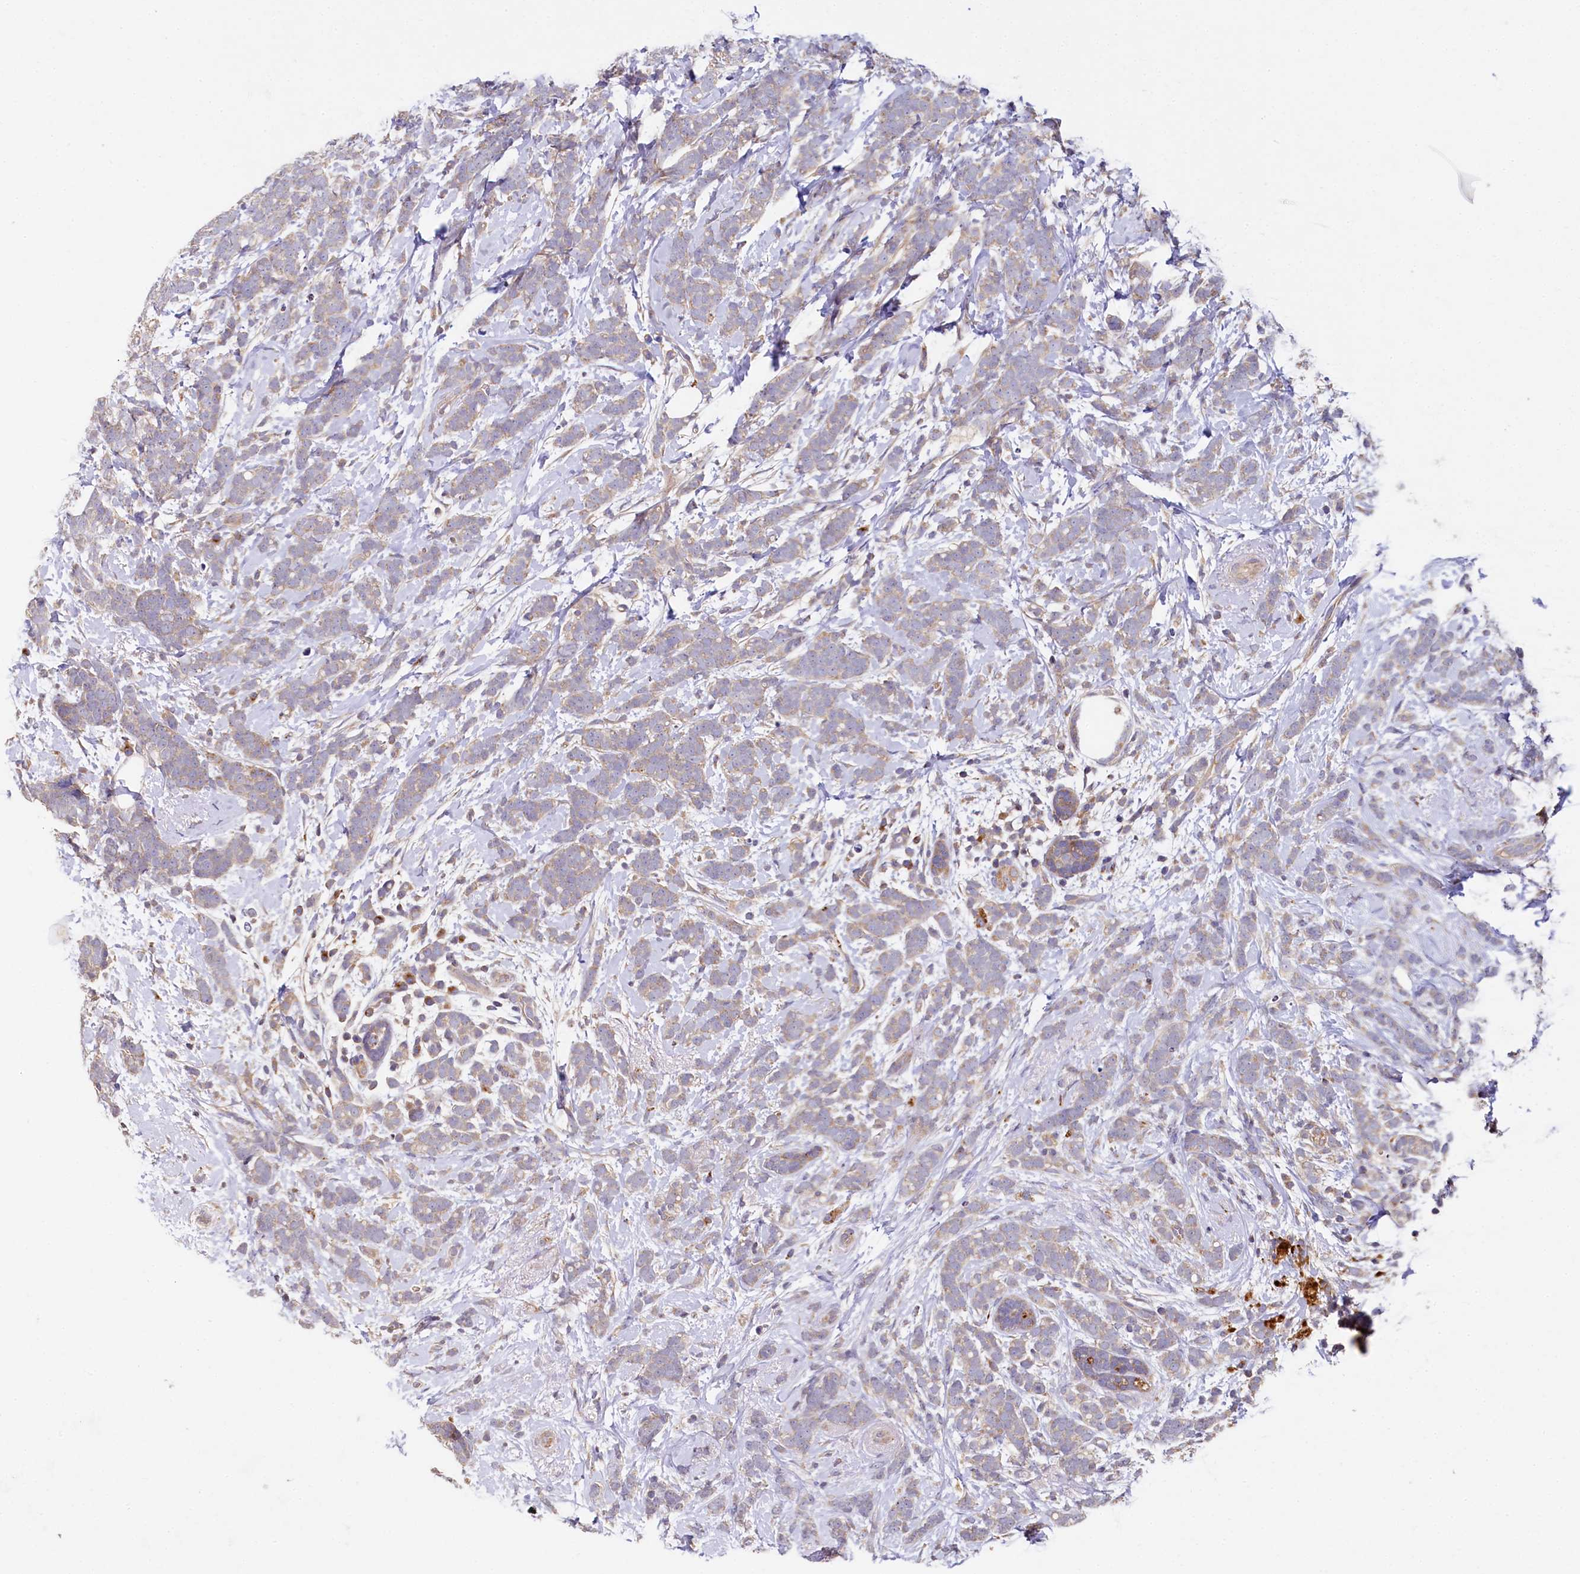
{"staining": {"intensity": "weak", "quantity": "25%-75%", "location": "cytoplasmic/membranous"}, "tissue": "breast cancer", "cell_type": "Tumor cells", "image_type": "cancer", "snomed": [{"axis": "morphology", "description": "Lobular carcinoma"}, {"axis": "topography", "description": "Breast"}], "caption": "Brown immunohistochemical staining in lobular carcinoma (breast) shows weak cytoplasmic/membranous staining in about 25%-75% of tumor cells.", "gene": "SPRYD3", "patient": {"sex": "female", "age": 58}}